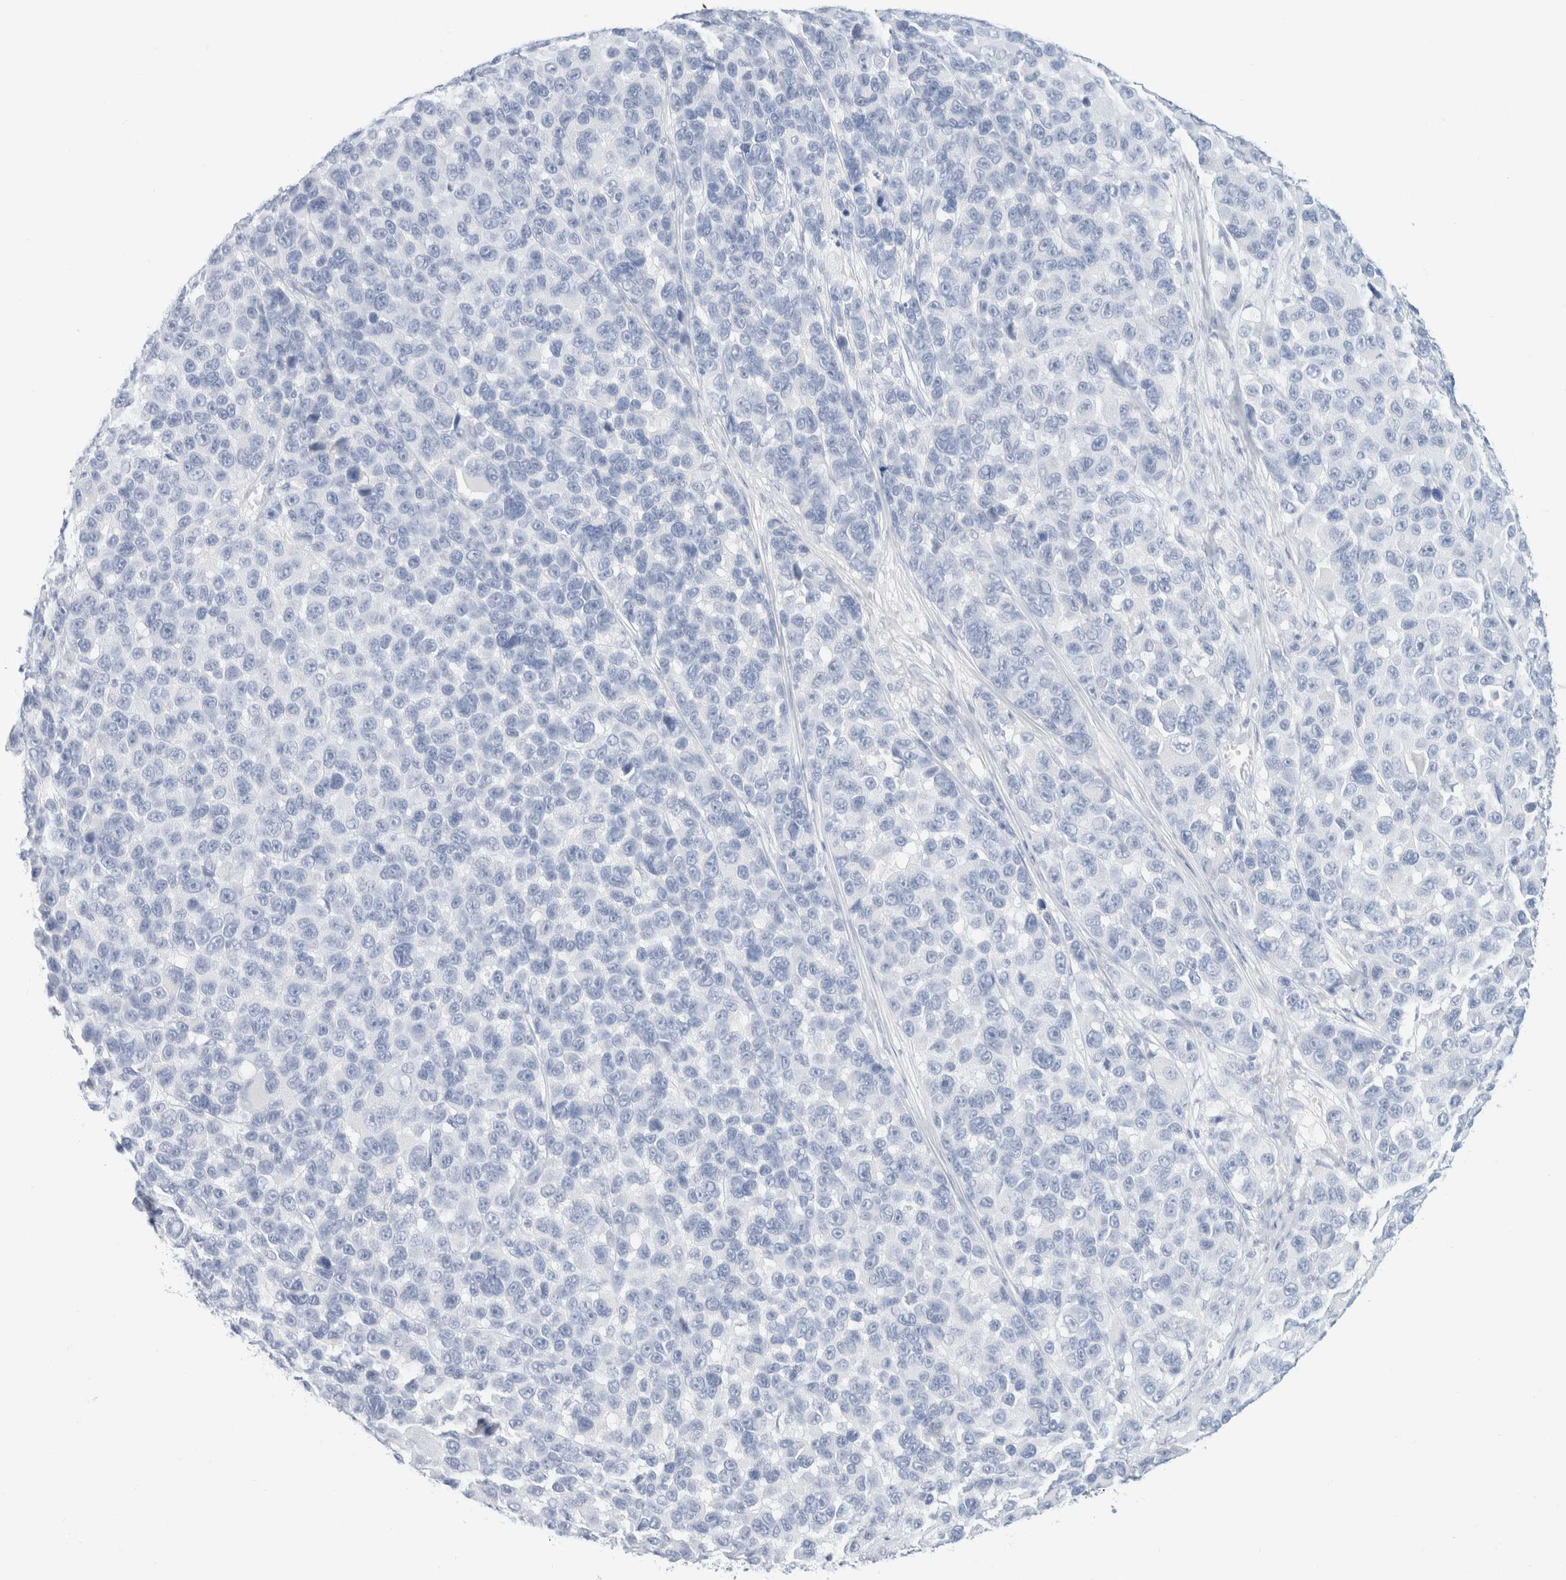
{"staining": {"intensity": "negative", "quantity": "none", "location": "none"}, "tissue": "melanoma", "cell_type": "Tumor cells", "image_type": "cancer", "snomed": [{"axis": "morphology", "description": "Malignant melanoma, NOS"}, {"axis": "topography", "description": "Skin"}], "caption": "An immunohistochemistry (IHC) micrograph of melanoma is shown. There is no staining in tumor cells of melanoma.", "gene": "KRT20", "patient": {"sex": "male", "age": 53}}